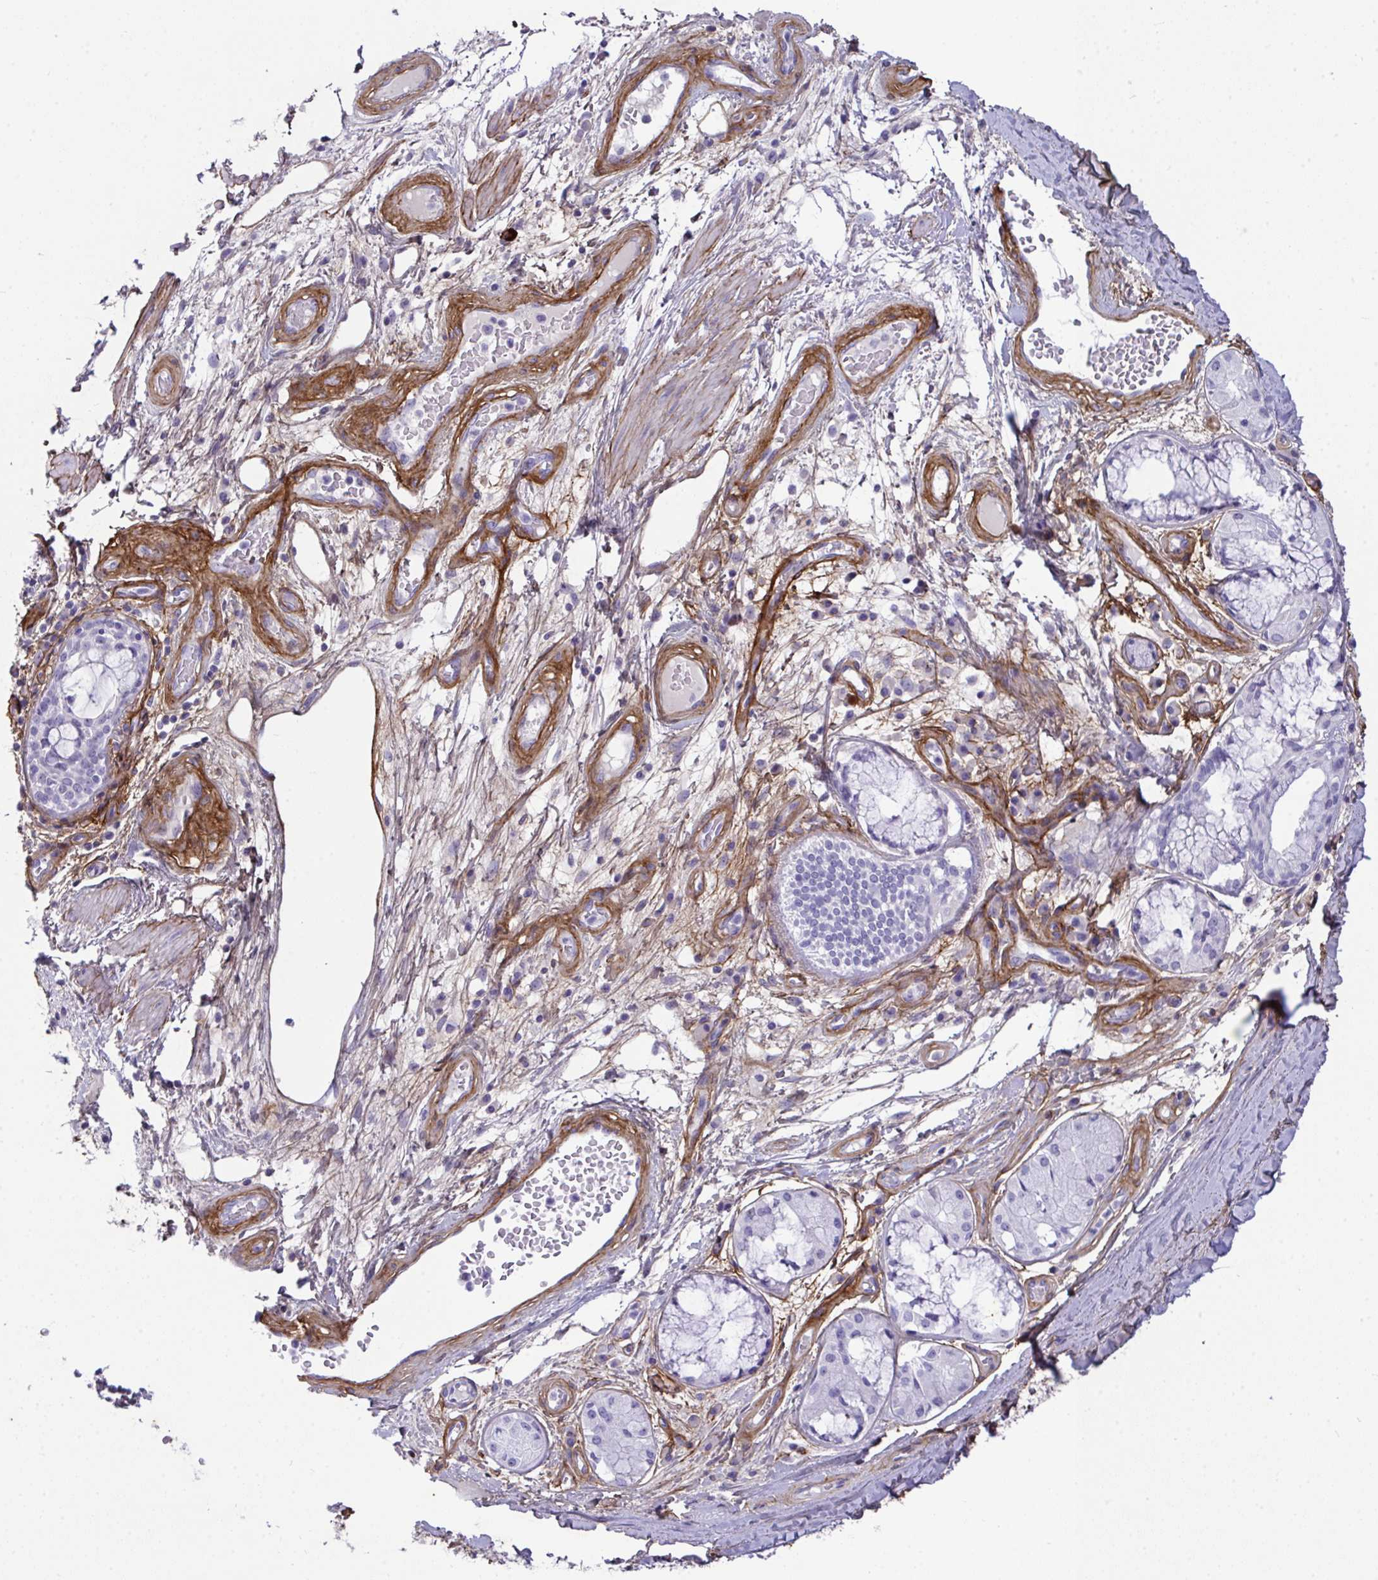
{"staining": {"intensity": "moderate", "quantity": "<25%", "location": "cytoplasmic/membranous"}, "tissue": "soft tissue", "cell_type": "Fibroblasts", "image_type": "normal", "snomed": [{"axis": "morphology", "description": "Normal tissue, NOS"}, {"axis": "topography", "description": "Cartilage tissue"}, {"axis": "topography", "description": "Bronchus"}], "caption": "Immunohistochemical staining of benign human soft tissue demonstrates <25% levels of moderate cytoplasmic/membranous protein staining in about <25% of fibroblasts. The staining is performed using DAB (3,3'-diaminobenzidine) brown chromogen to label protein expression. The nuclei are counter-stained blue using hematoxylin.", "gene": "LHFPL6", "patient": {"sex": "male", "age": 64}}